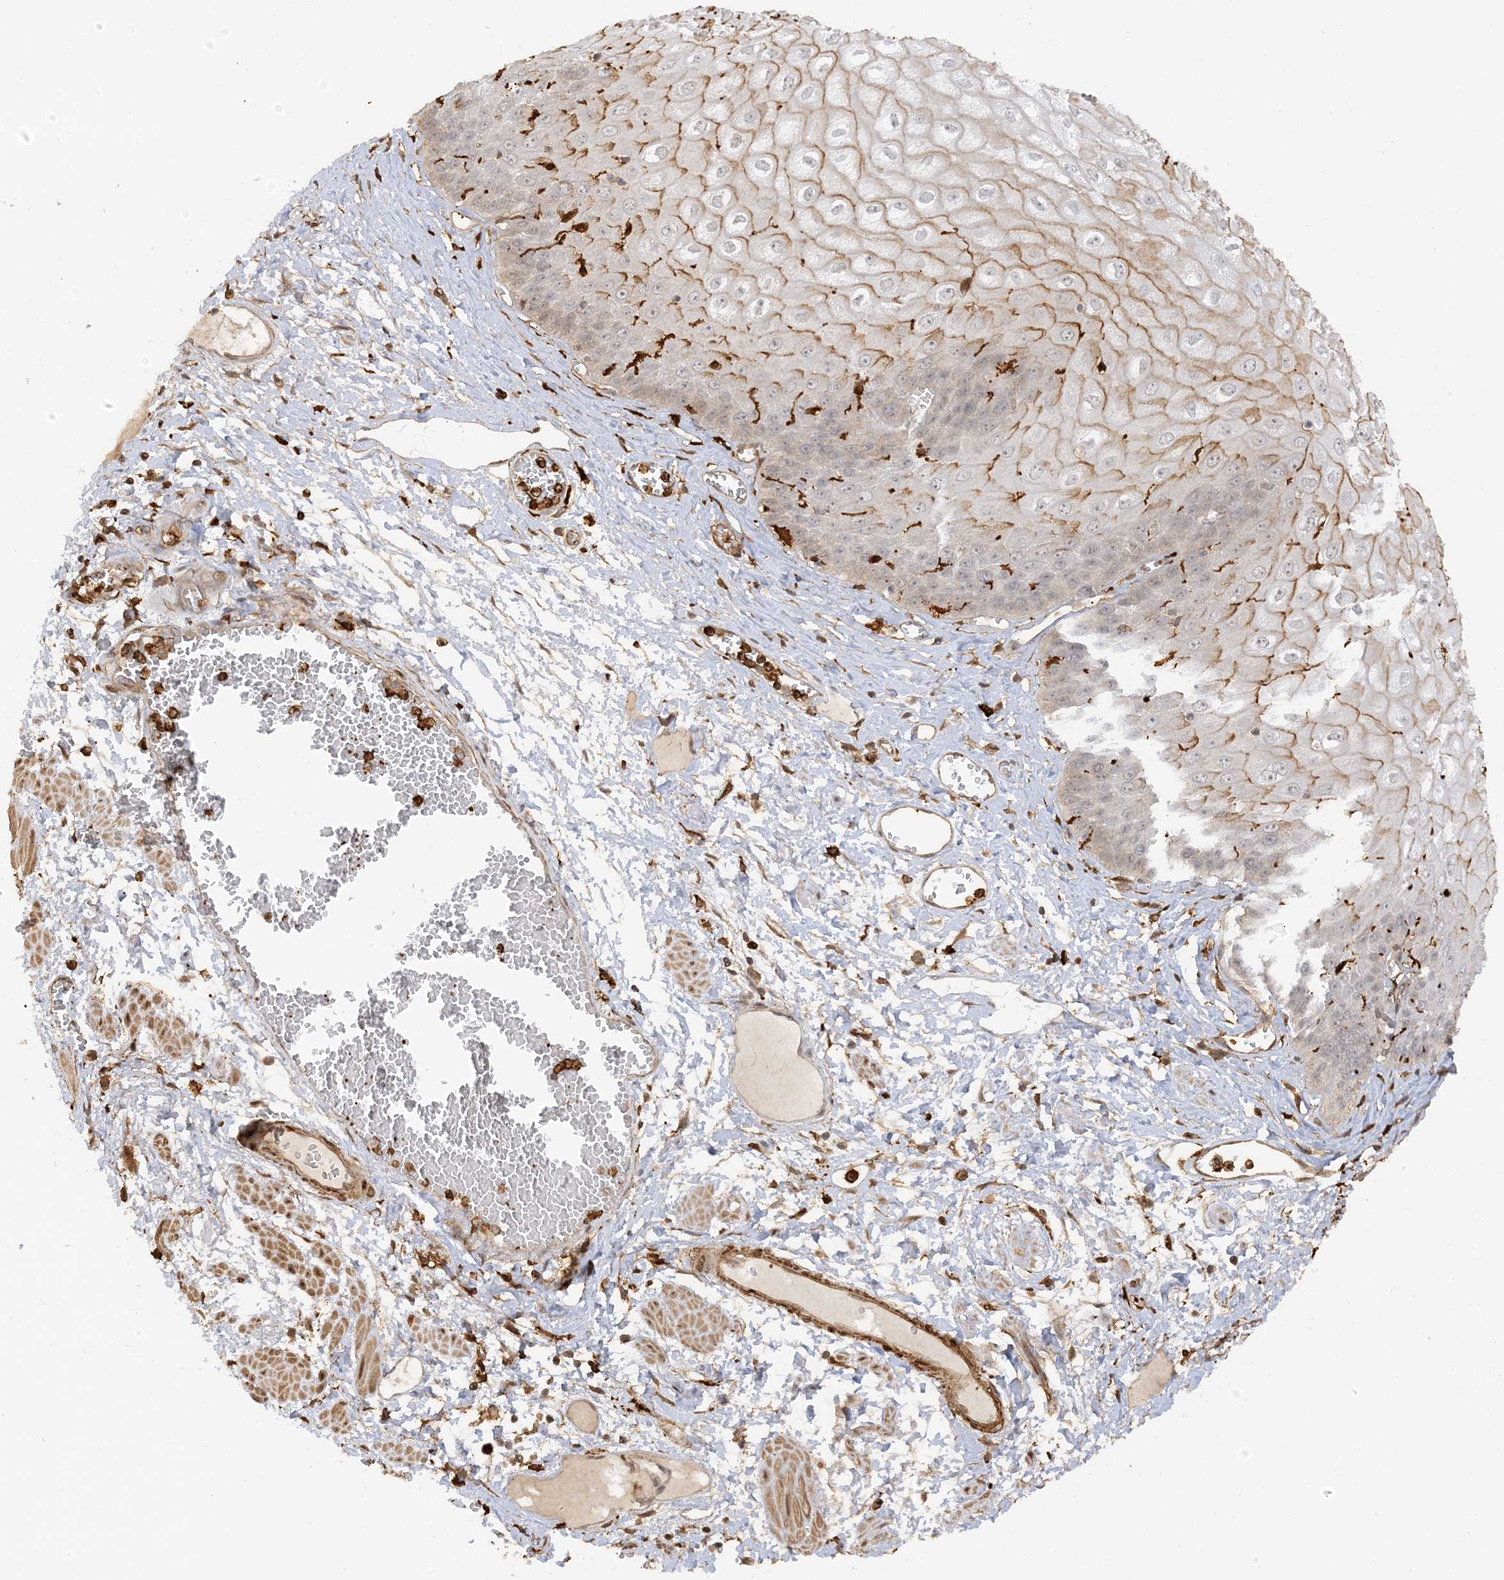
{"staining": {"intensity": "moderate", "quantity": "25%-75%", "location": "cytoplasmic/membranous"}, "tissue": "esophagus", "cell_type": "Squamous epithelial cells", "image_type": "normal", "snomed": [{"axis": "morphology", "description": "Normal tissue, NOS"}, {"axis": "topography", "description": "Esophagus"}], "caption": "Esophagus stained with immunohistochemistry (IHC) exhibits moderate cytoplasmic/membranous expression in approximately 25%-75% of squamous epithelial cells.", "gene": "PHACTR2", "patient": {"sex": "male", "age": 60}}